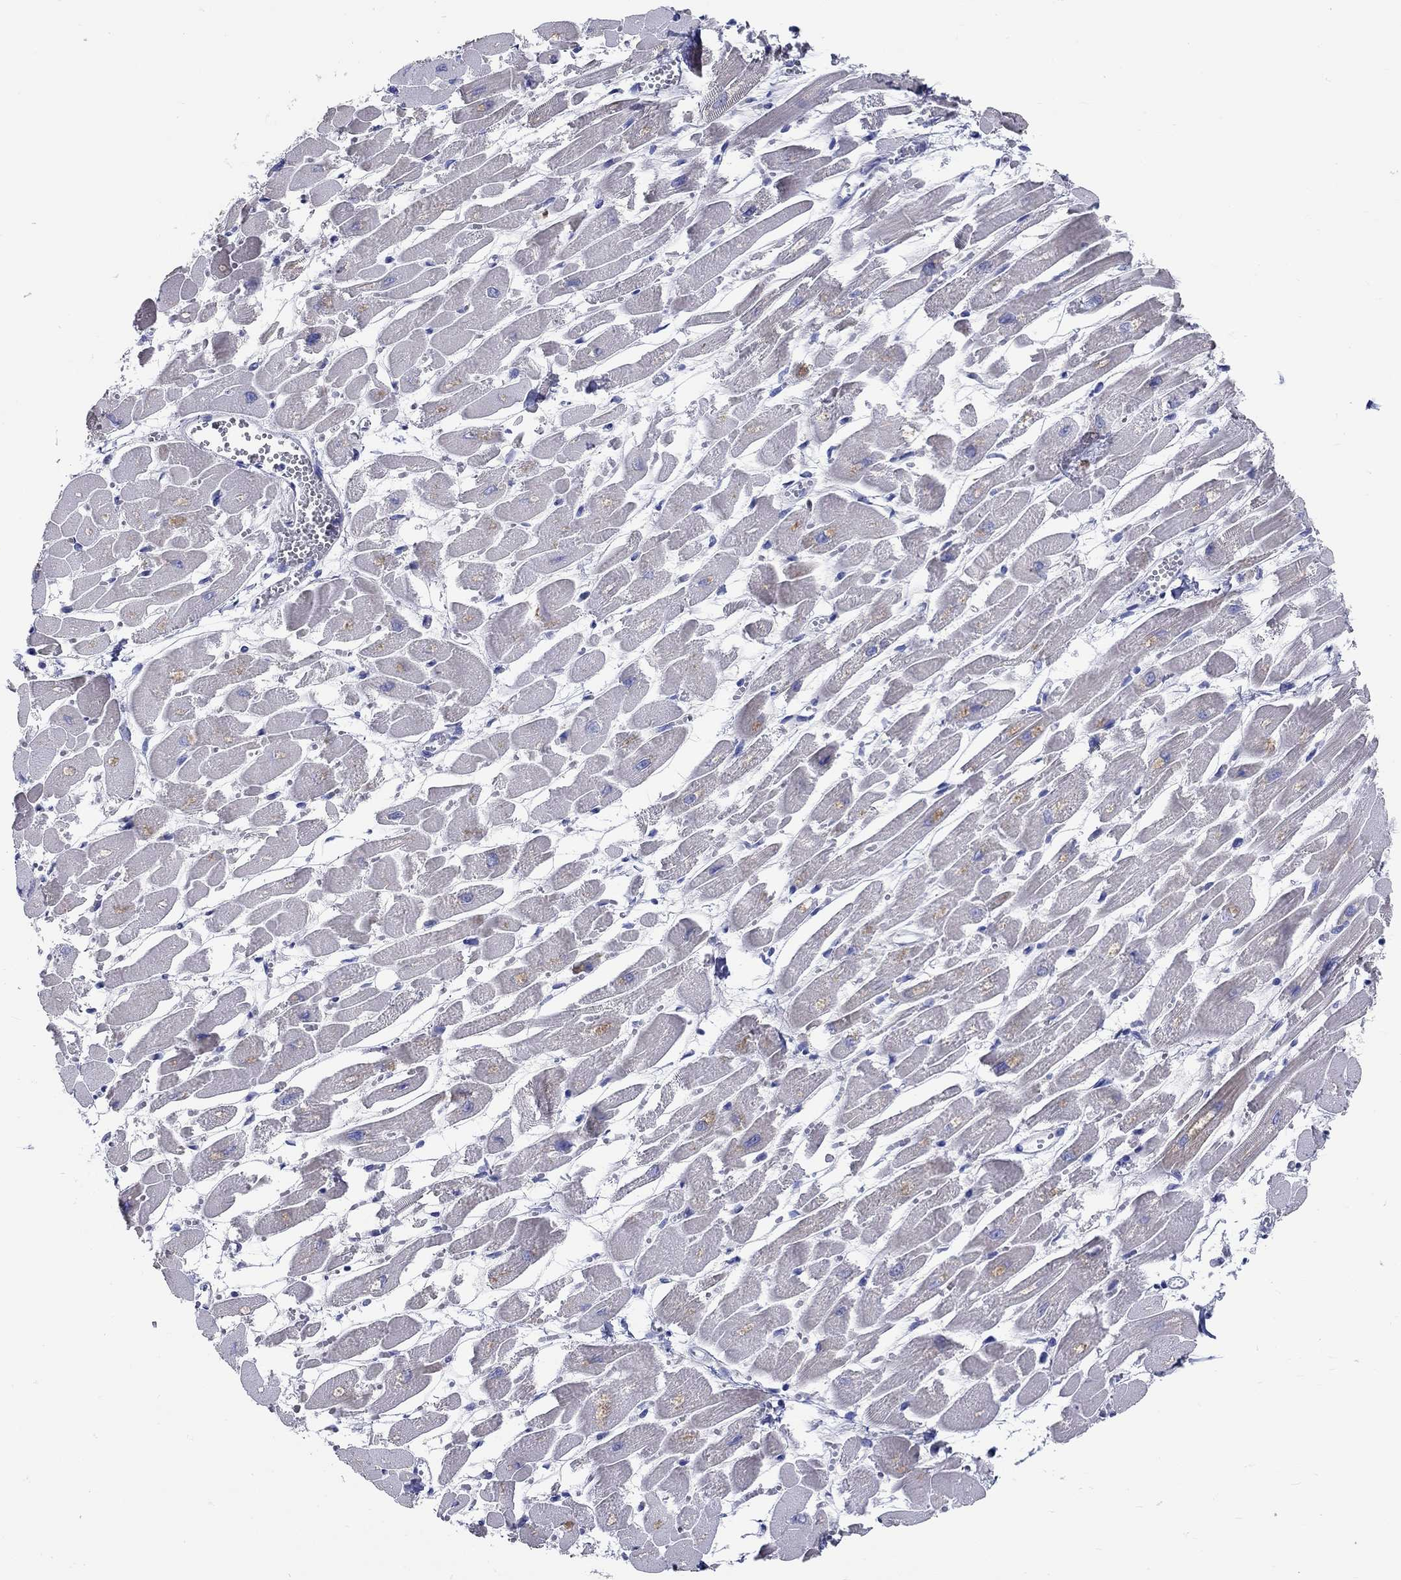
{"staining": {"intensity": "weak", "quantity": "<25%", "location": "cytoplasmic/membranous"}, "tissue": "heart muscle", "cell_type": "Cardiomyocytes", "image_type": "normal", "snomed": [{"axis": "morphology", "description": "Normal tissue, NOS"}, {"axis": "topography", "description": "Heart"}], "caption": "Photomicrograph shows no protein staining in cardiomyocytes of unremarkable heart muscle. (DAB immunohistochemistry (IHC), high magnification).", "gene": "CRYGS", "patient": {"sex": "female", "age": 52}}